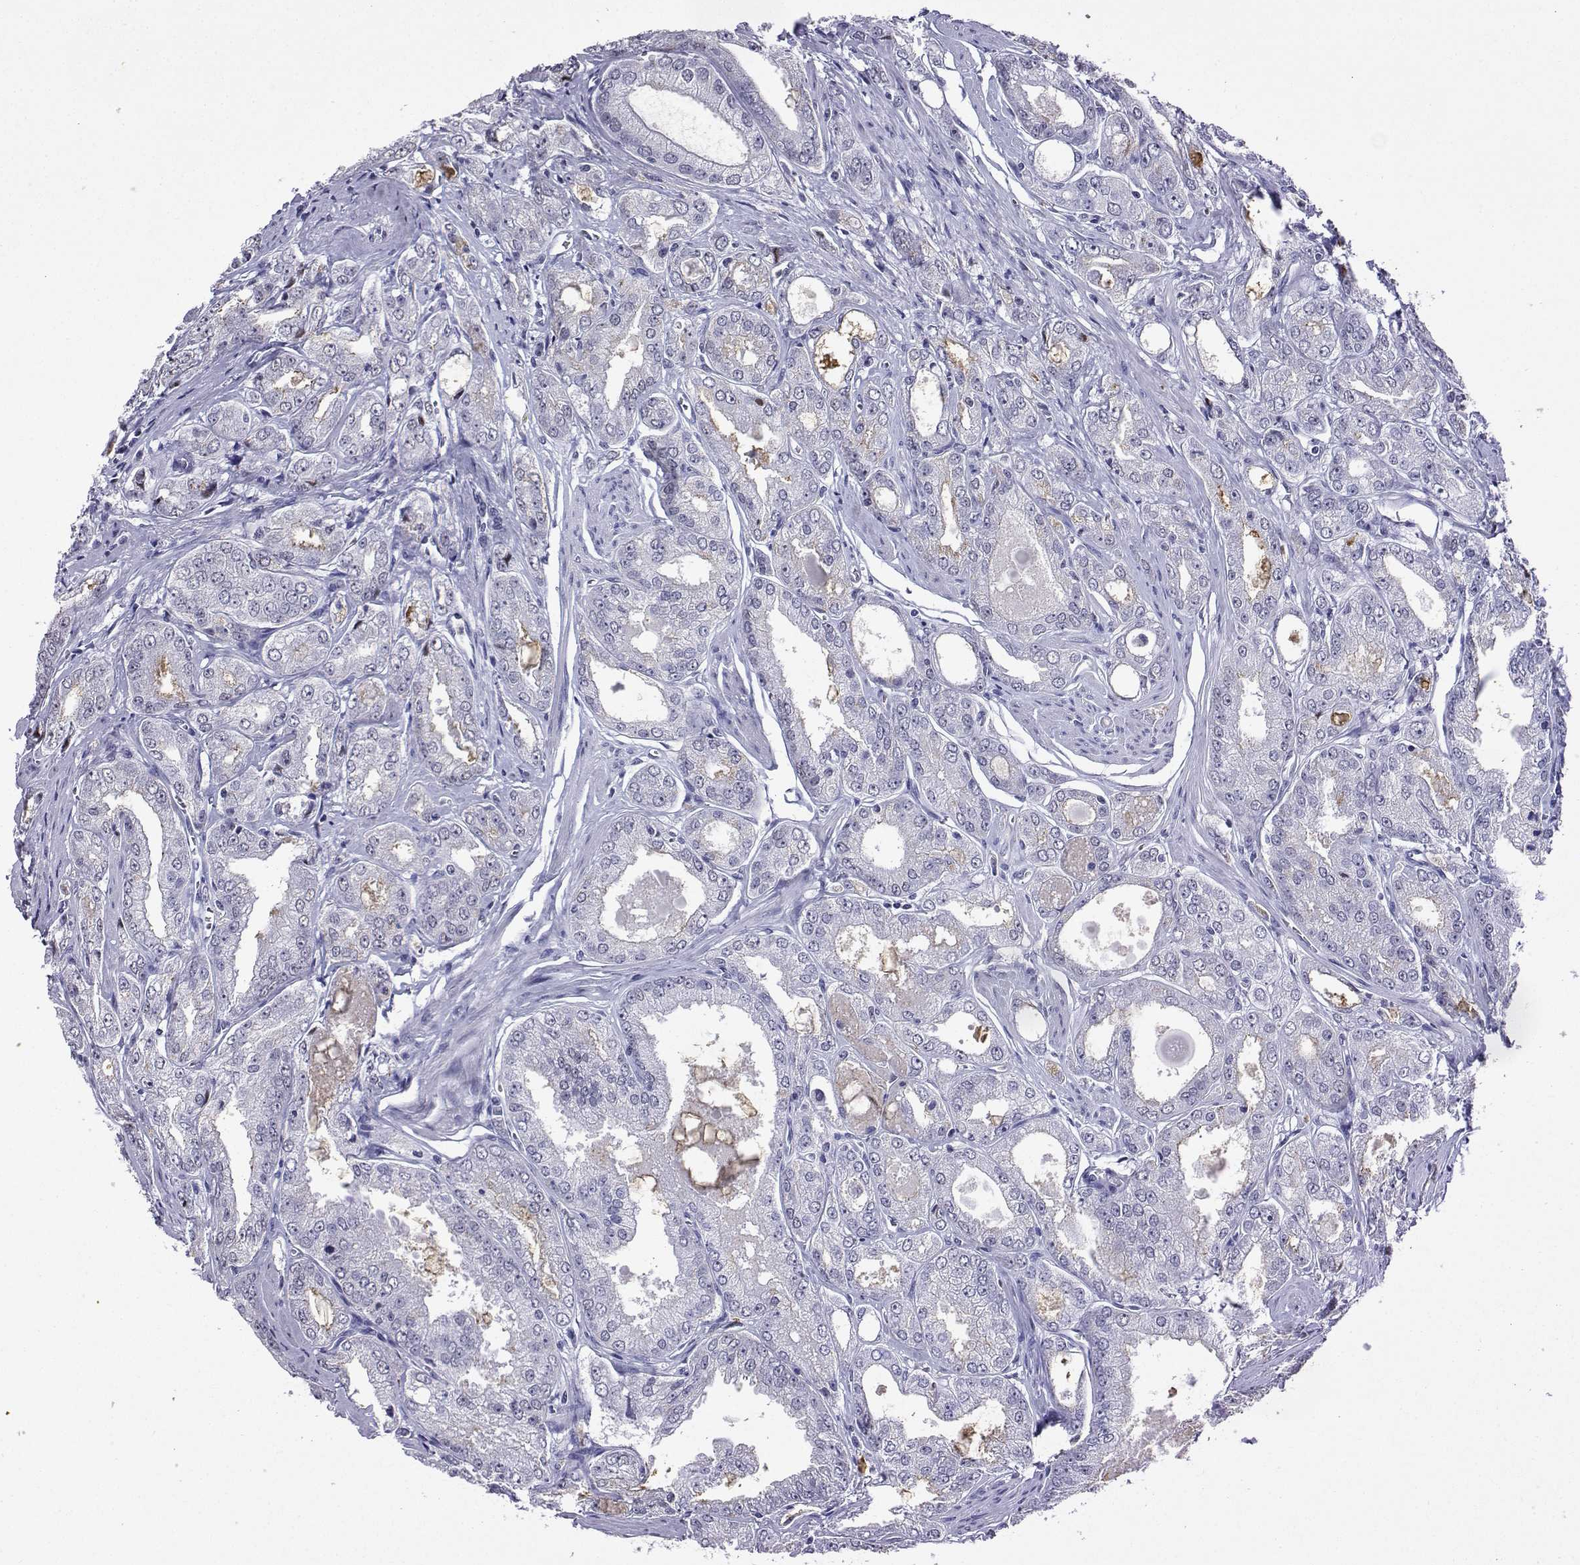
{"staining": {"intensity": "negative", "quantity": "none", "location": "none"}, "tissue": "prostate cancer", "cell_type": "Tumor cells", "image_type": "cancer", "snomed": [{"axis": "morphology", "description": "Adenocarcinoma, NOS"}, {"axis": "morphology", "description": "Adenocarcinoma, High grade"}, {"axis": "topography", "description": "Prostate"}], "caption": "Human prostate cancer stained for a protein using IHC demonstrates no staining in tumor cells.", "gene": "LRFN2", "patient": {"sex": "male", "age": 70}}